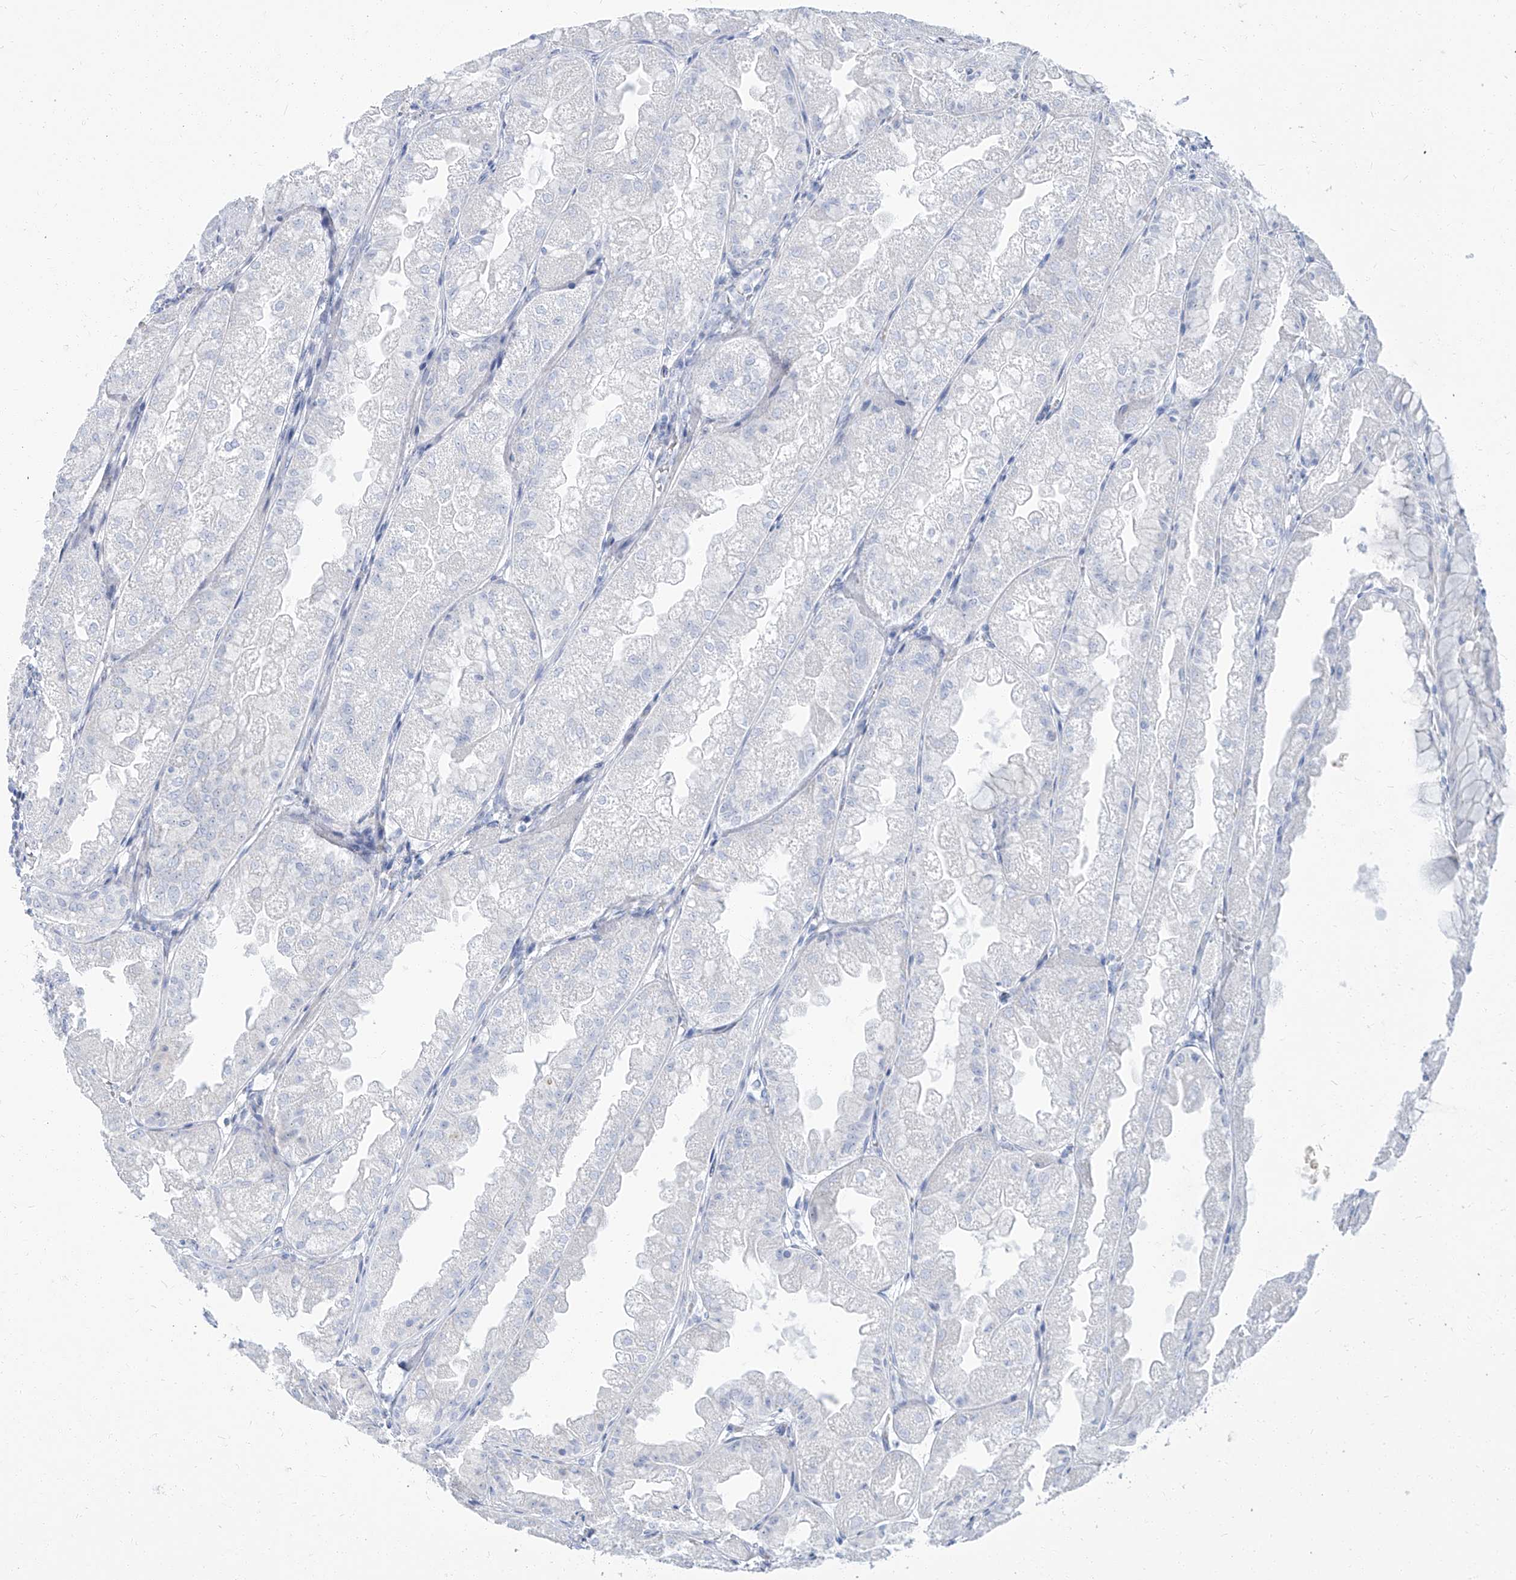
{"staining": {"intensity": "negative", "quantity": "none", "location": "none"}, "tissue": "stomach", "cell_type": "Glandular cells", "image_type": "normal", "snomed": [{"axis": "morphology", "description": "Normal tissue, NOS"}, {"axis": "topography", "description": "Stomach, upper"}], "caption": "Immunohistochemical staining of benign human stomach reveals no significant expression in glandular cells. Nuclei are stained in blue.", "gene": "TXLNB", "patient": {"sex": "male", "age": 47}}